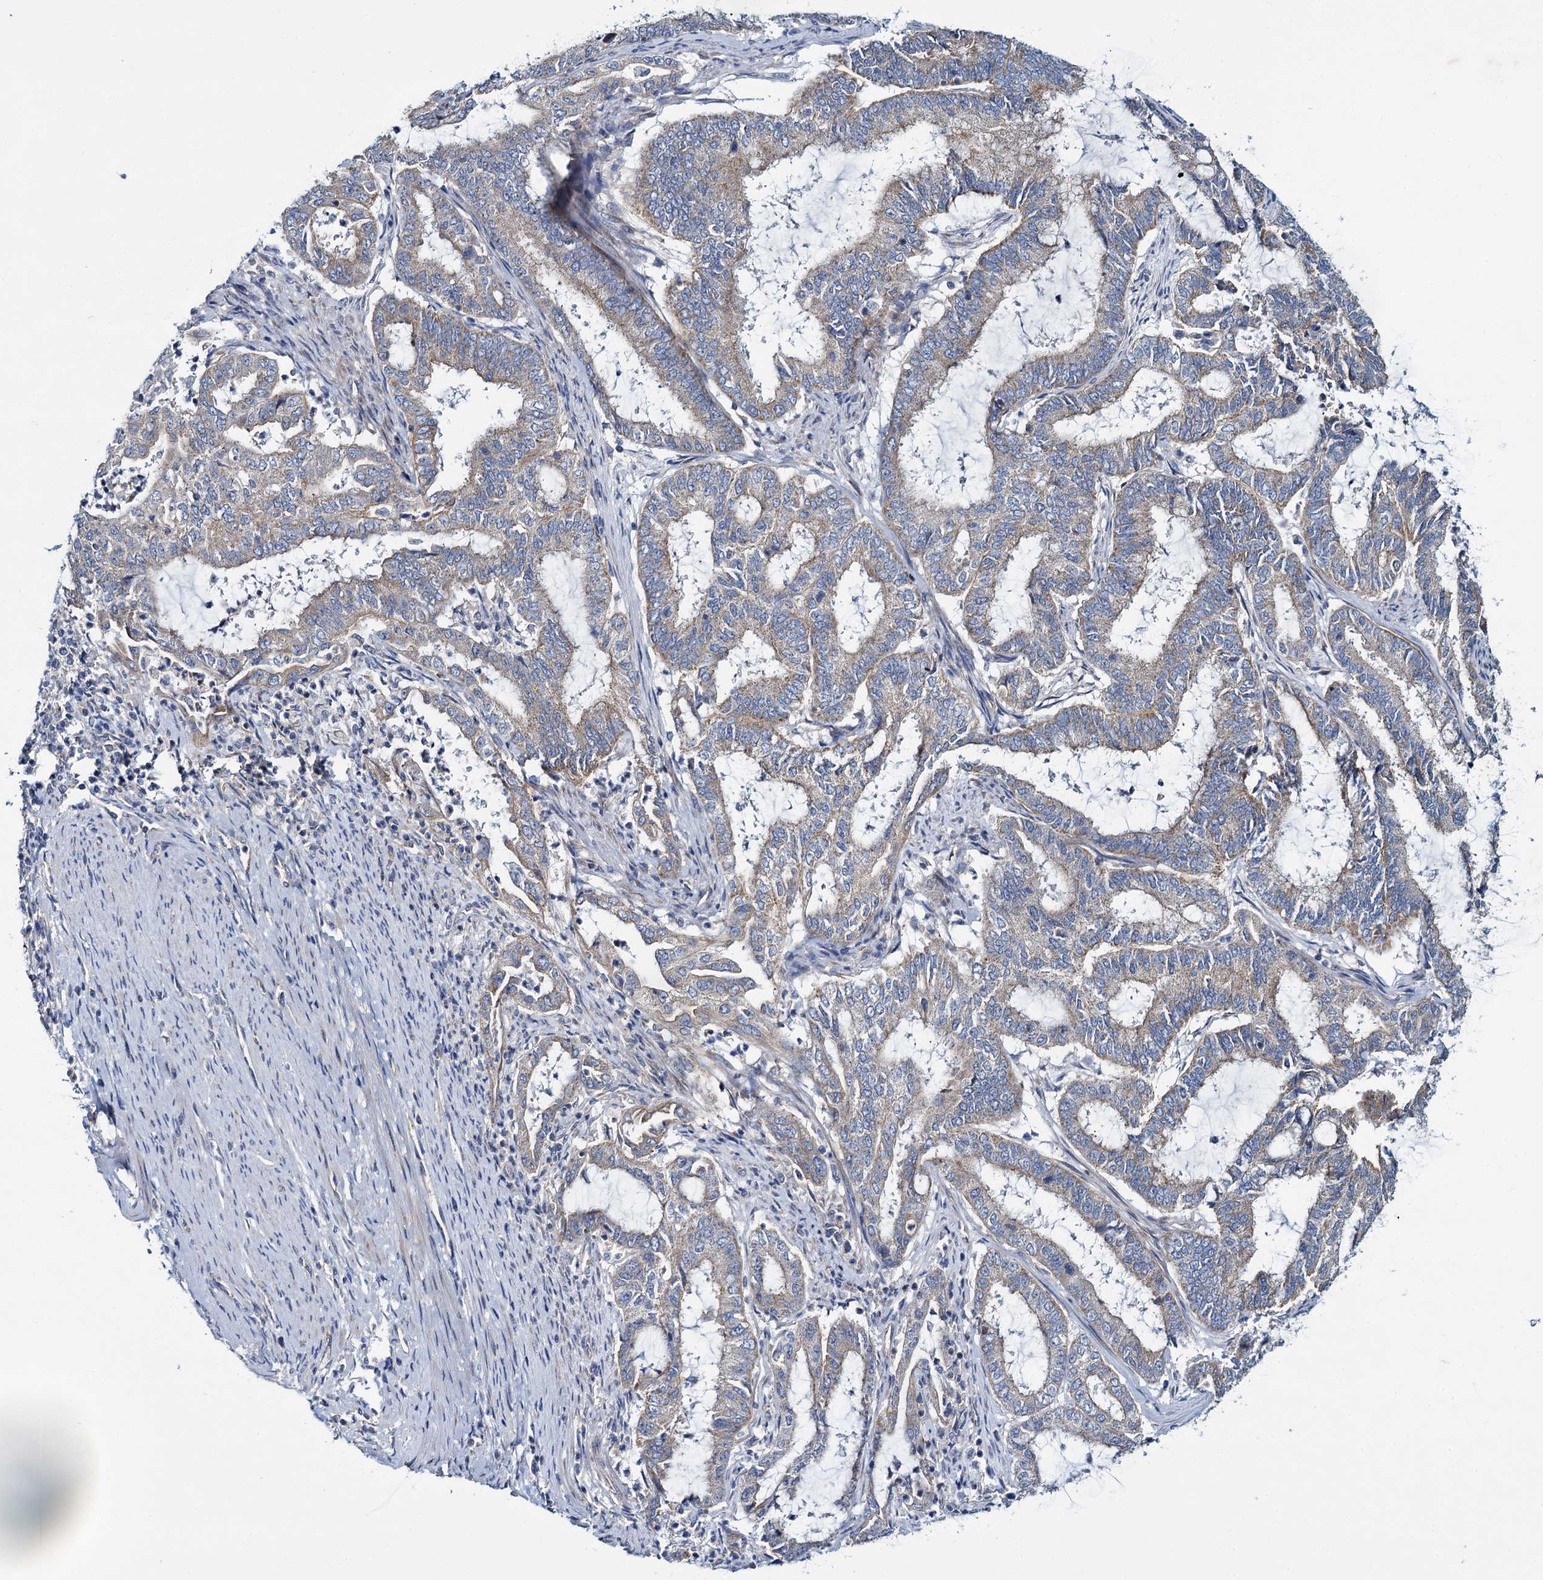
{"staining": {"intensity": "weak", "quantity": ">75%", "location": "cytoplasmic/membranous"}, "tissue": "endometrial cancer", "cell_type": "Tumor cells", "image_type": "cancer", "snomed": [{"axis": "morphology", "description": "Adenocarcinoma, NOS"}, {"axis": "topography", "description": "Endometrium"}], "caption": "Immunohistochemistry micrograph of endometrial cancer (adenocarcinoma) stained for a protein (brown), which exhibits low levels of weak cytoplasmic/membranous staining in about >75% of tumor cells.", "gene": "CEP295", "patient": {"sex": "female", "age": 51}}